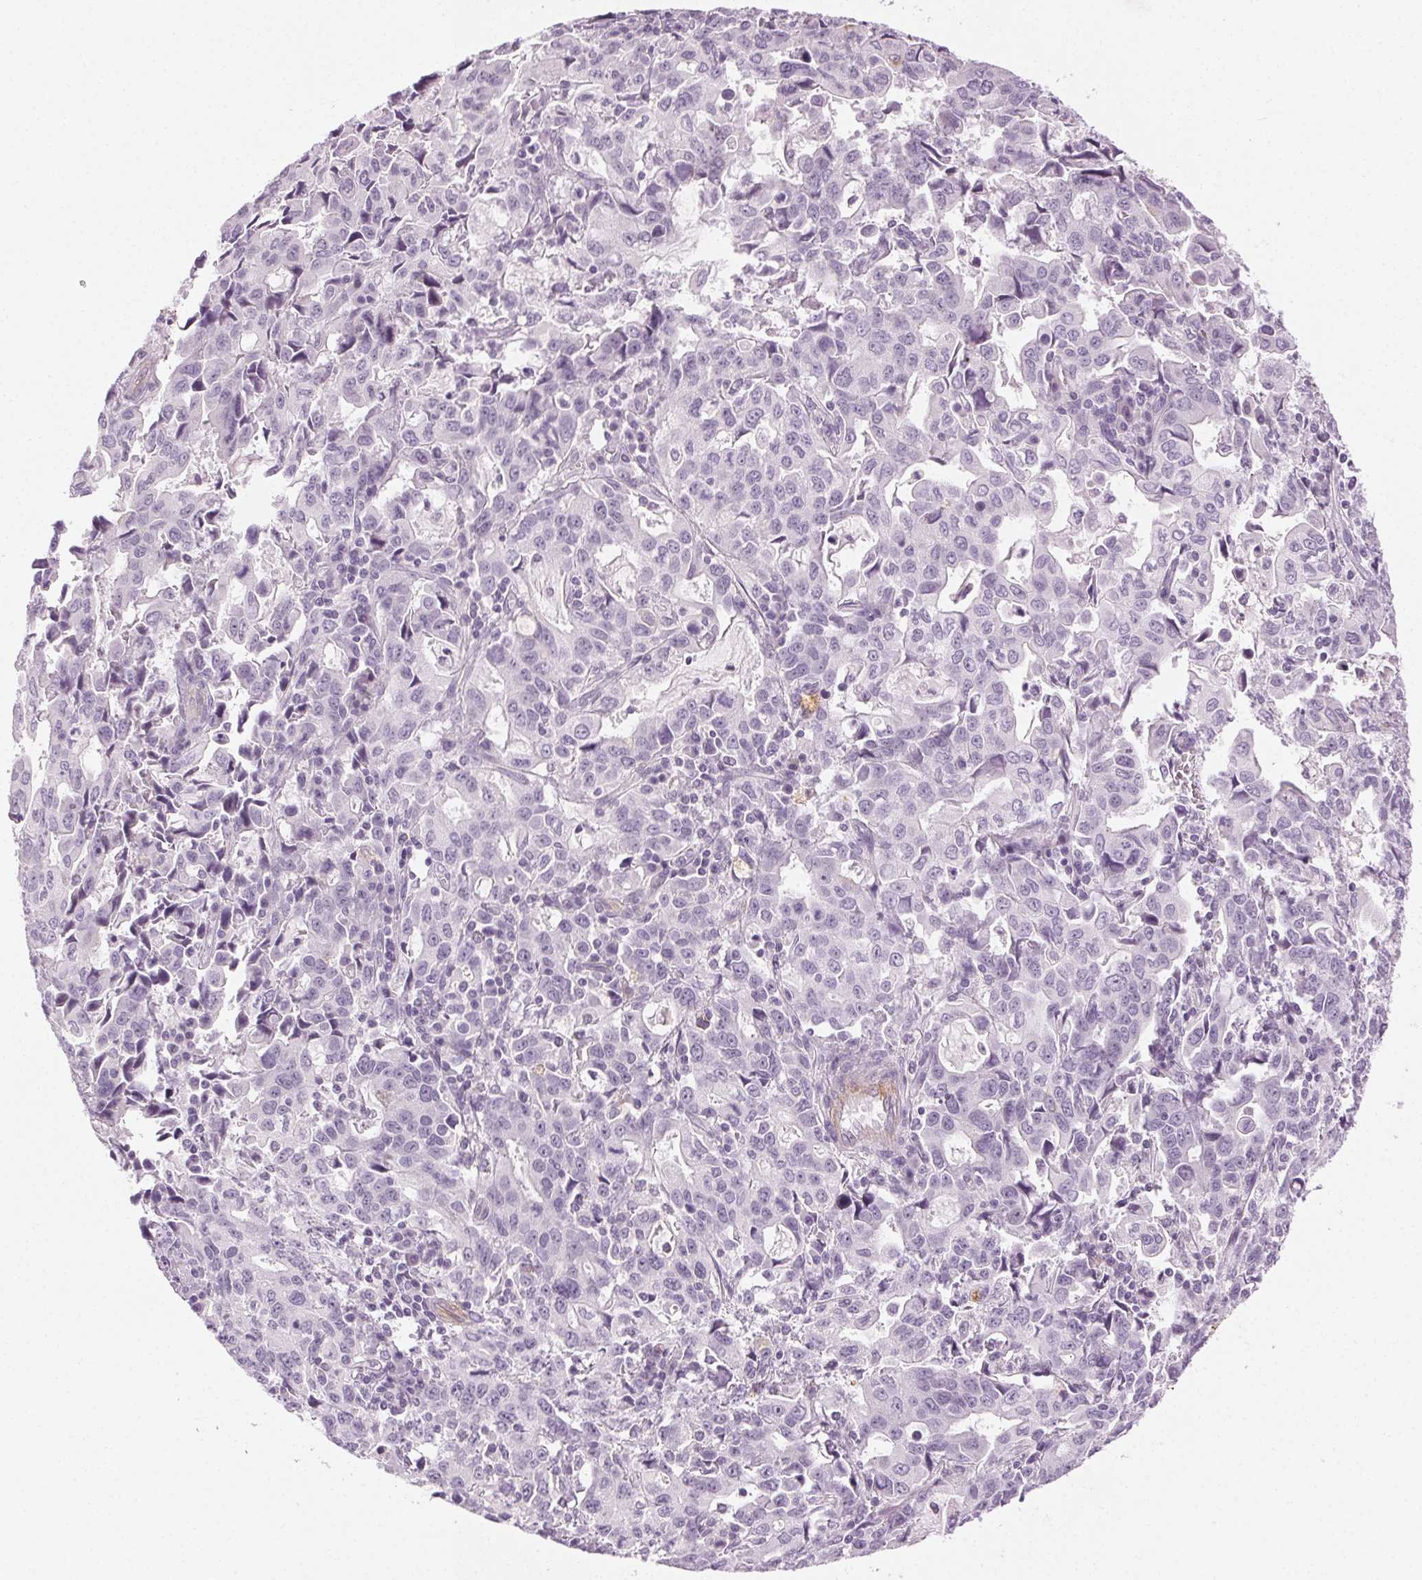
{"staining": {"intensity": "negative", "quantity": "none", "location": "none"}, "tissue": "stomach cancer", "cell_type": "Tumor cells", "image_type": "cancer", "snomed": [{"axis": "morphology", "description": "Adenocarcinoma, NOS"}, {"axis": "topography", "description": "Stomach, upper"}], "caption": "IHC micrograph of stomach cancer (adenocarcinoma) stained for a protein (brown), which reveals no positivity in tumor cells.", "gene": "AIF1L", "patient": {"sex": "male", "age": 85}}